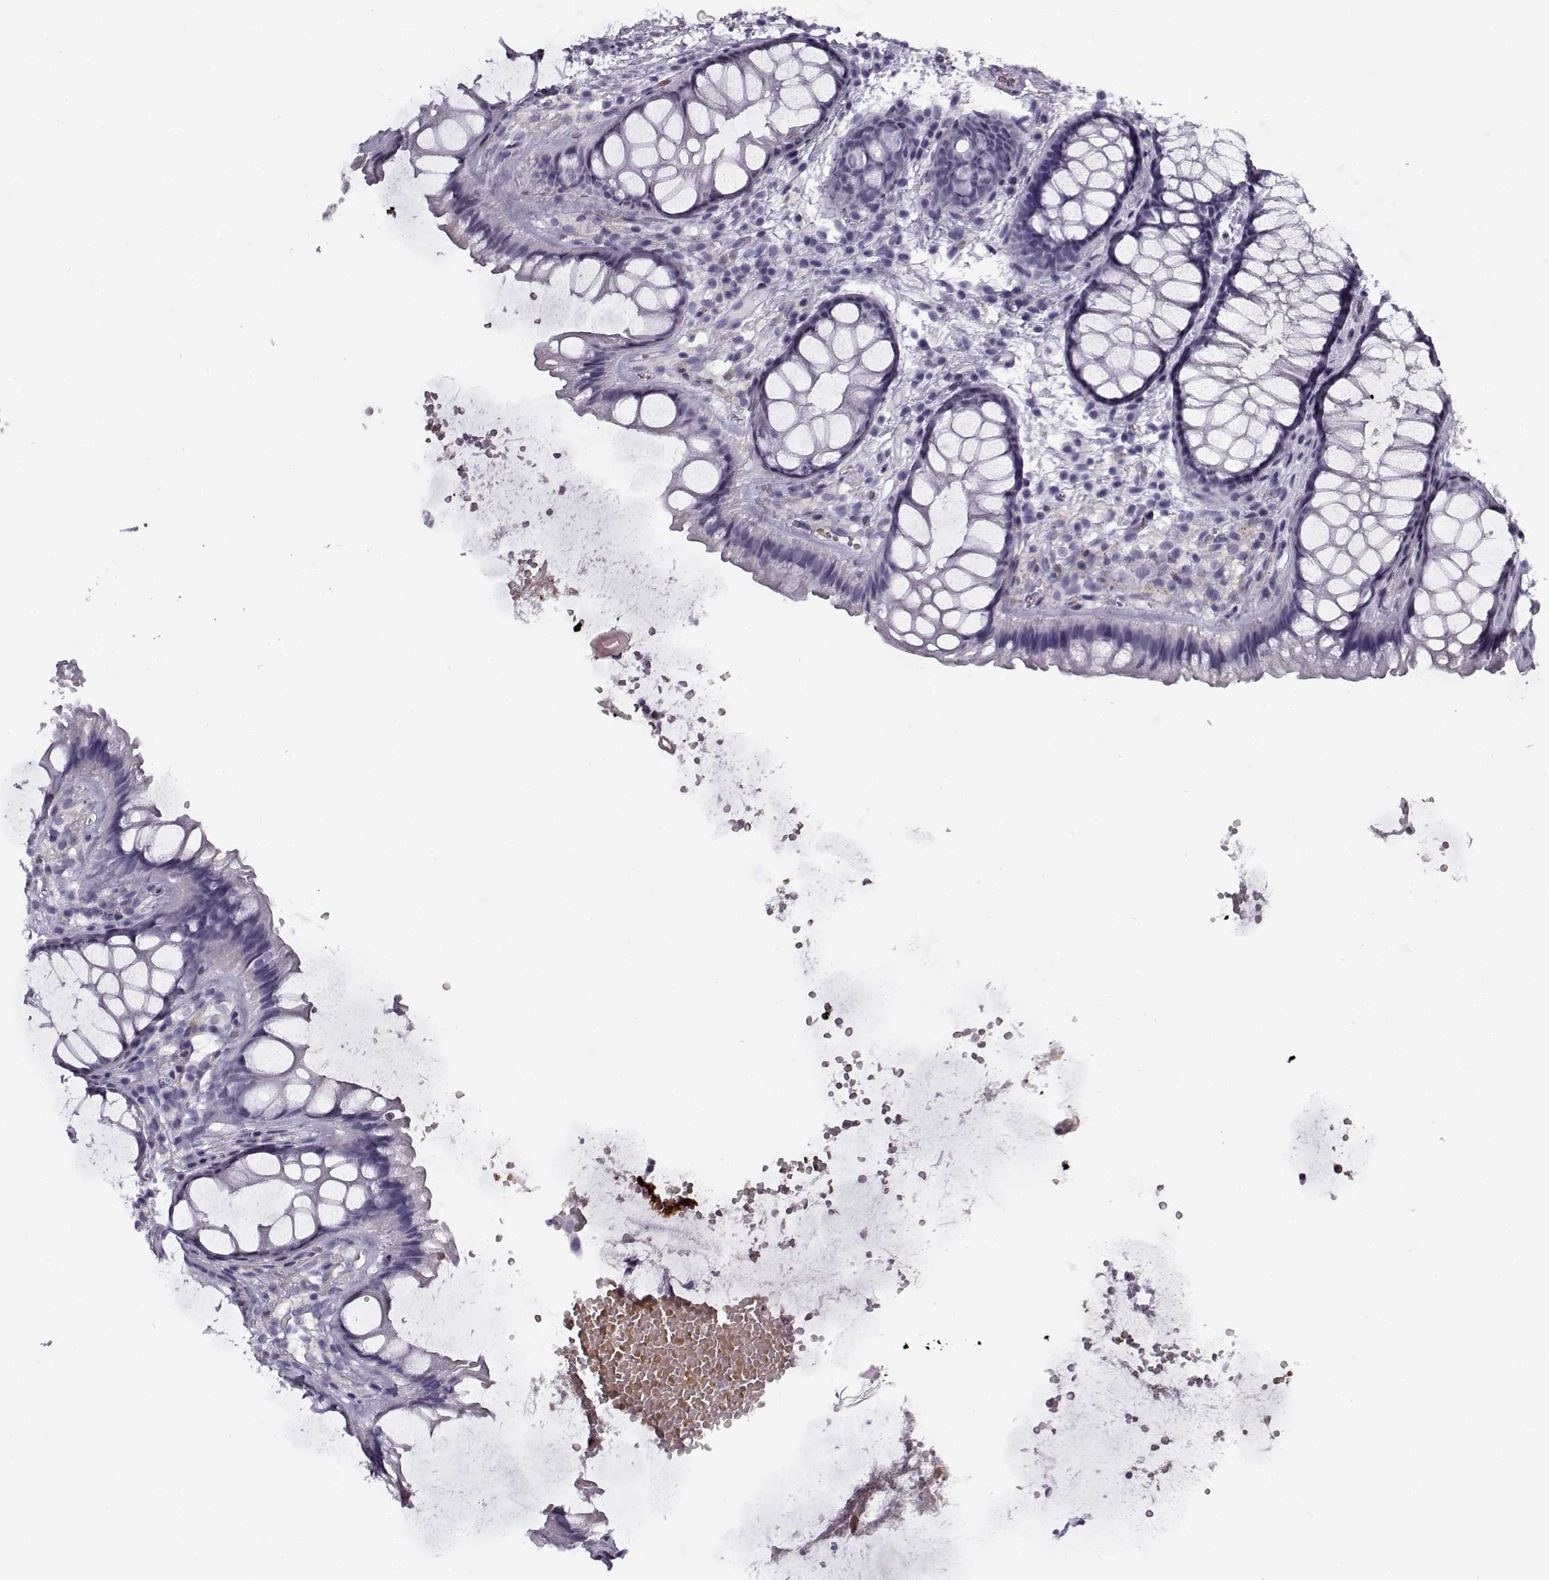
{"staining": {"intensity": "negative", "quantity": "none", "location": "none"}, "tissue": "rectum", "cell_type": "Glandular cells", "image_type": "normal", "snomed": [{"axis": "morphology", "description": "Normal tissue, NOS"}, {"axis": "topography", "description": "Rectum"}], "caption": "This is an immunohistochemistry (IHC) micrograph of unremarkable human rectum. There is no staining in glandular cells.", "gene": "SNCA", "patient": {"sex": "female", "age": 62}}